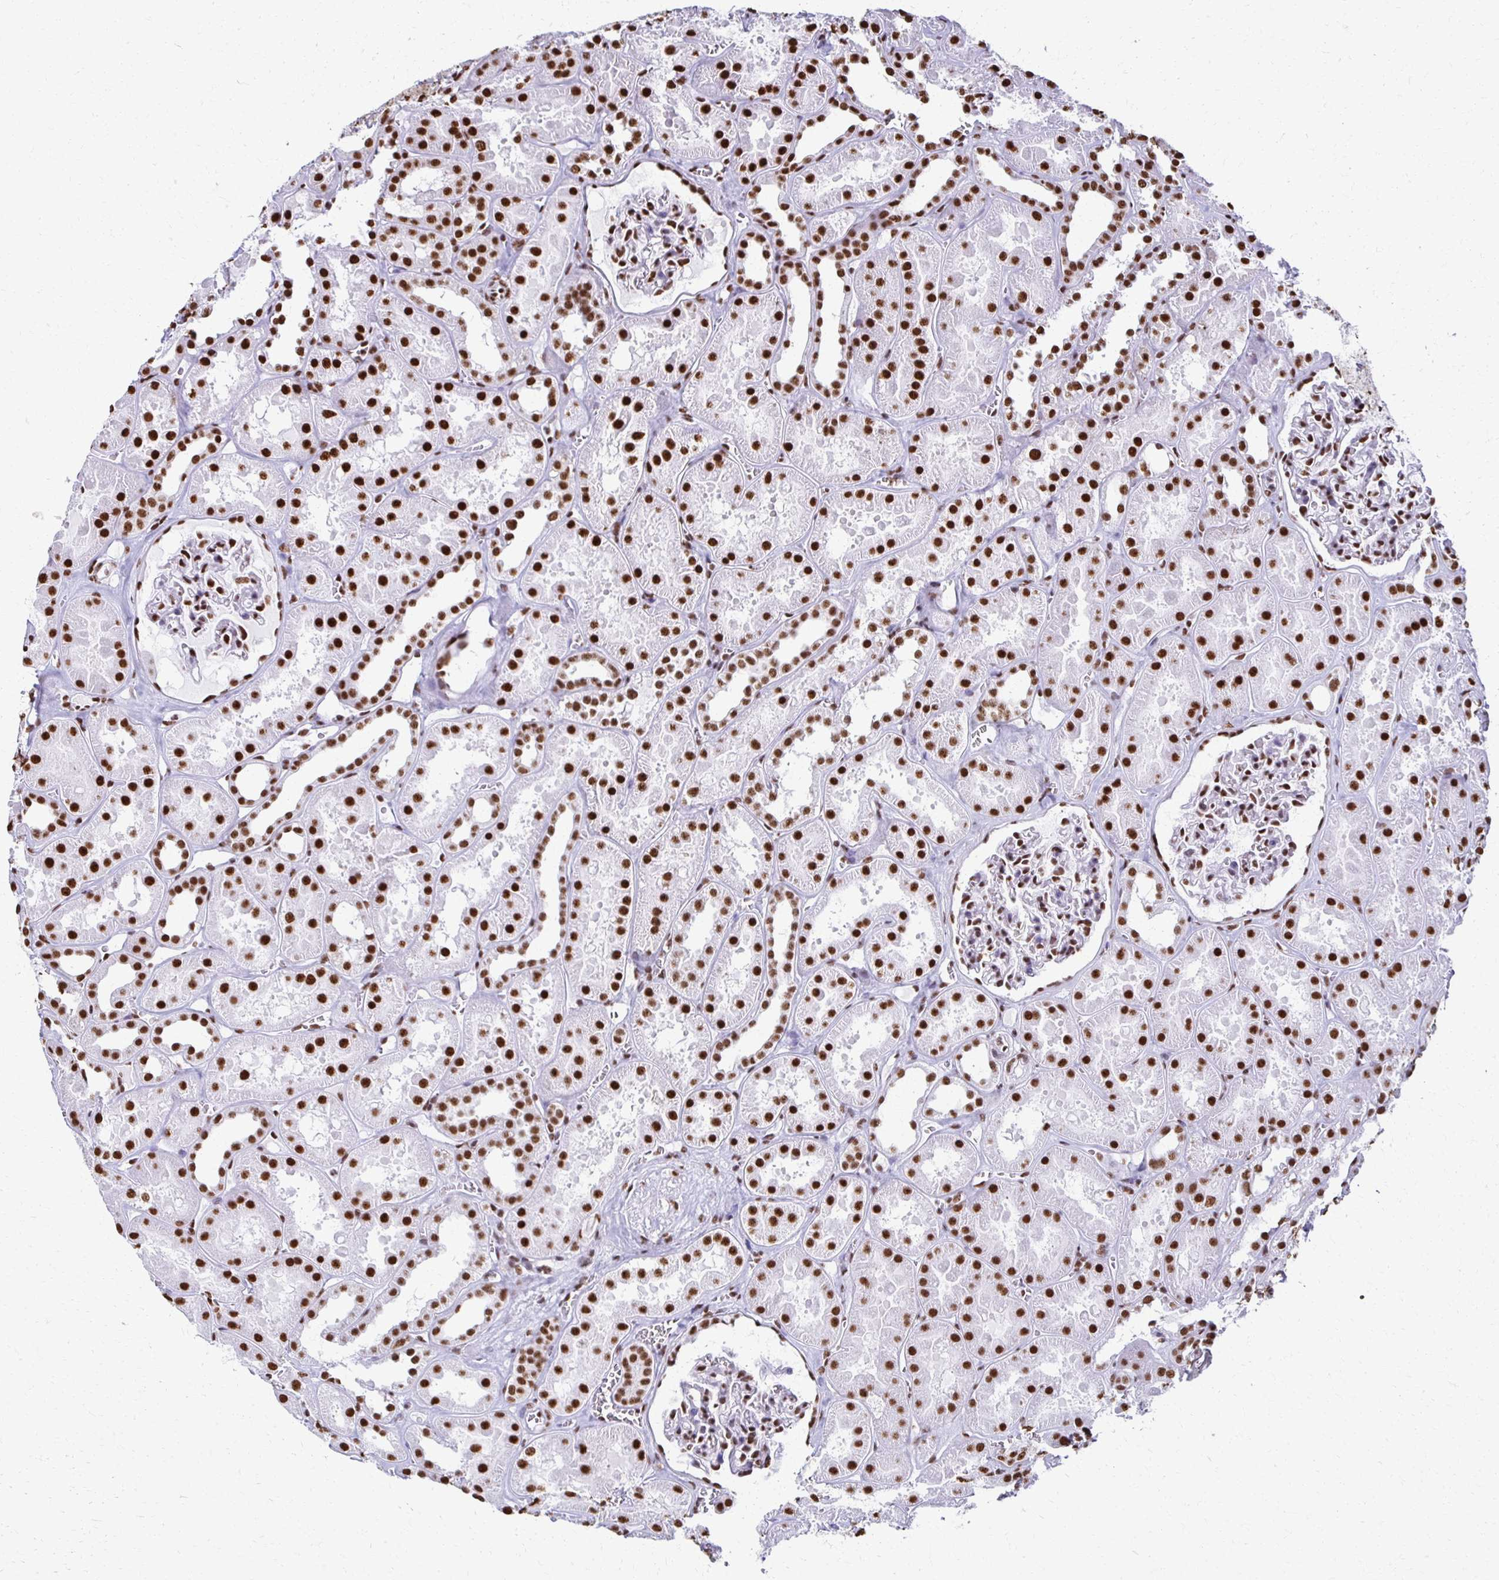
{"staining": {"intensity": "strong", "quantity": ">75%", "location": "nuclear"}, "tissue": "kidney", "cell_type": "Cells in glomeruli", "image_type": "normal", "snomed": [{"axis": "morphology", "description": "Normal tissue, NOS"}, {"axis": "topography", "description": "Kidney"}], "caption": "Immunohistochemistry staining of unremarkable kidney, which displays high levels of strong nuclear expression in about >75% of cells in glomeruli indicating strong nuclear protein staining. The staining was performed using DAB (3,3'-diaminobenzidine) (brown) for protein detection and nuclei were counterstained in hematoxylin (blue).", "gene": "NONO", "patient": {"sex": "female", "age": 41}}